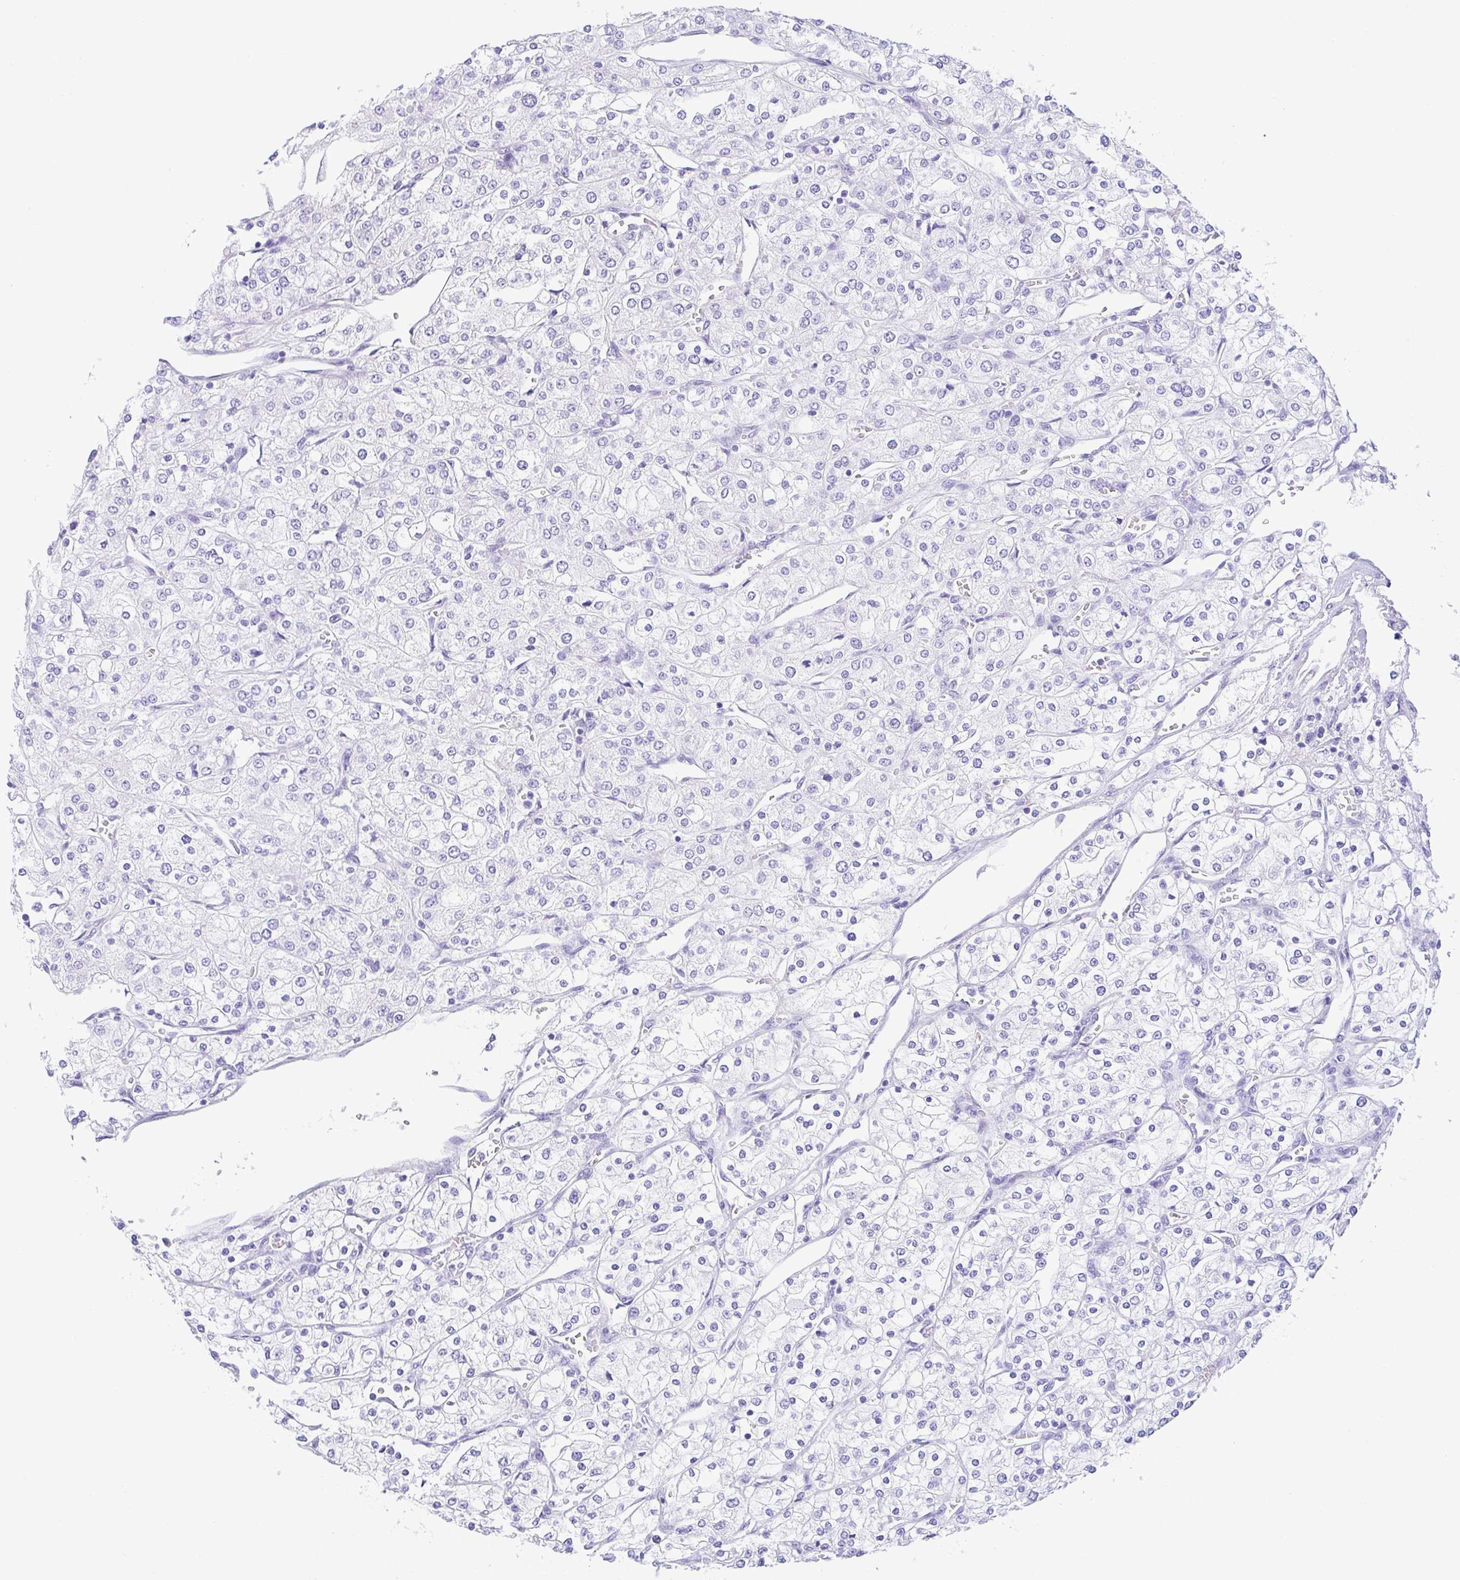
{"staining": {"intensity": "negative", "quantity": "none", "location": "none"}, "tissue": "renal cancer", "cell_type": "Tumor cells", "image_type": "cancer", "snomed": [{"axis": "morphology", "description": "Adenocarcinoma, NOS"}, {"axis": "topography", "description": "Kidney"}], "caption": "Immunohistochemistry (IHC) of adenocarcinoma (renal) shows no staining in tumor cells.", "gene": "CPA1", "patient": {"sex": "male", "age": 80}}